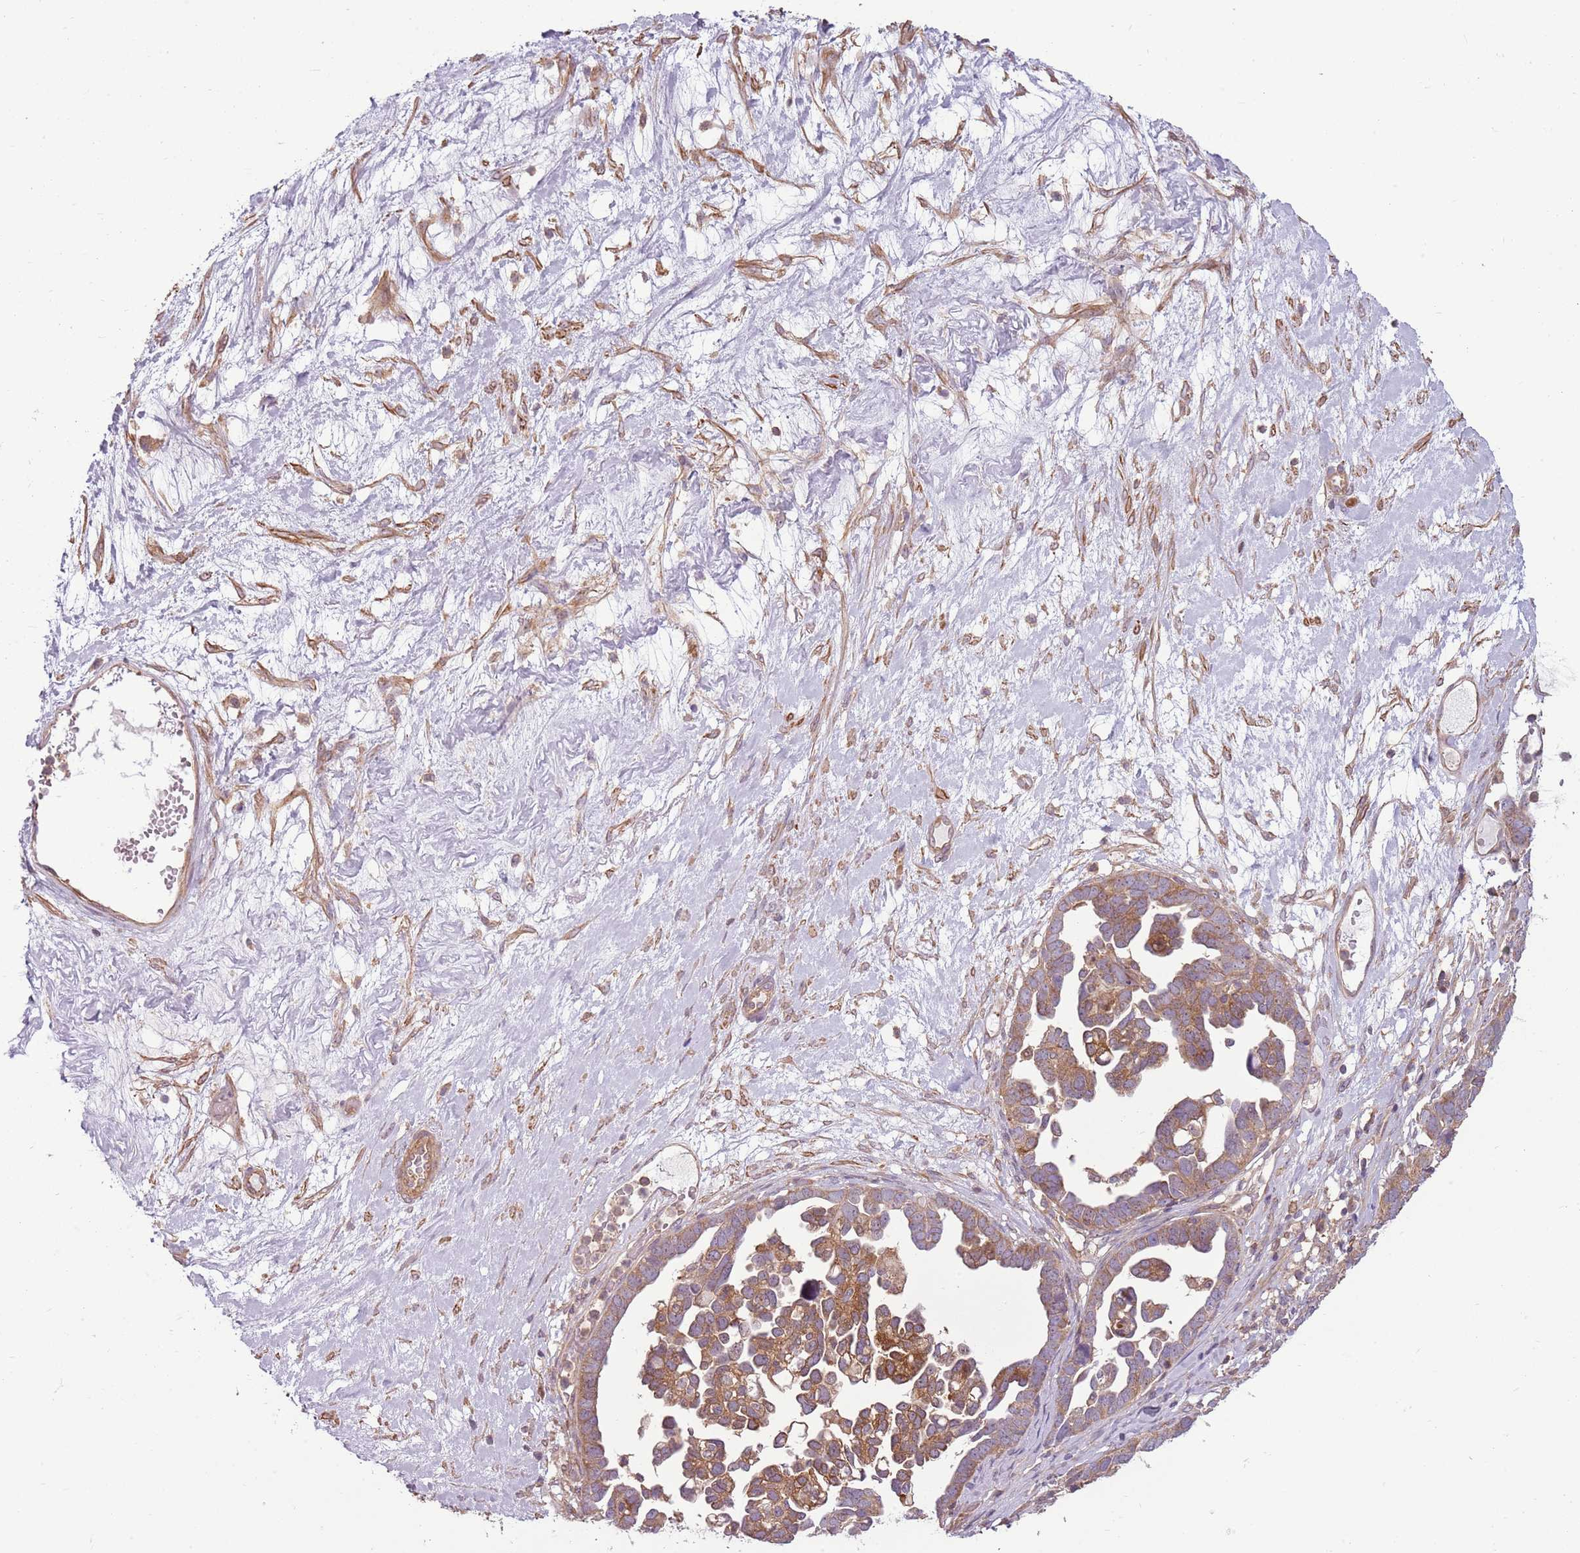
{"staining": {"intensity": "moderate", "quantity": ">75%", "location": "cytoplasmic/membranous"}, "tissue": "ovarian cancer", "cell_type": "Tumor cells", "image_type": "cancer", "snomed": [{"axis": "morphology", "description": "Cystadenocarcinoma, serous, NOS"}, {"axis": "topography", "description": "Ovary"}], "caption": "Moderate cytoplasmic/membranous expression is seen in about >75% of tumor cells in ovarian cancer (serous cystadenocarcinoma).", "gene": "RPL21", "patient": {"sex": "female", "age": 54}}